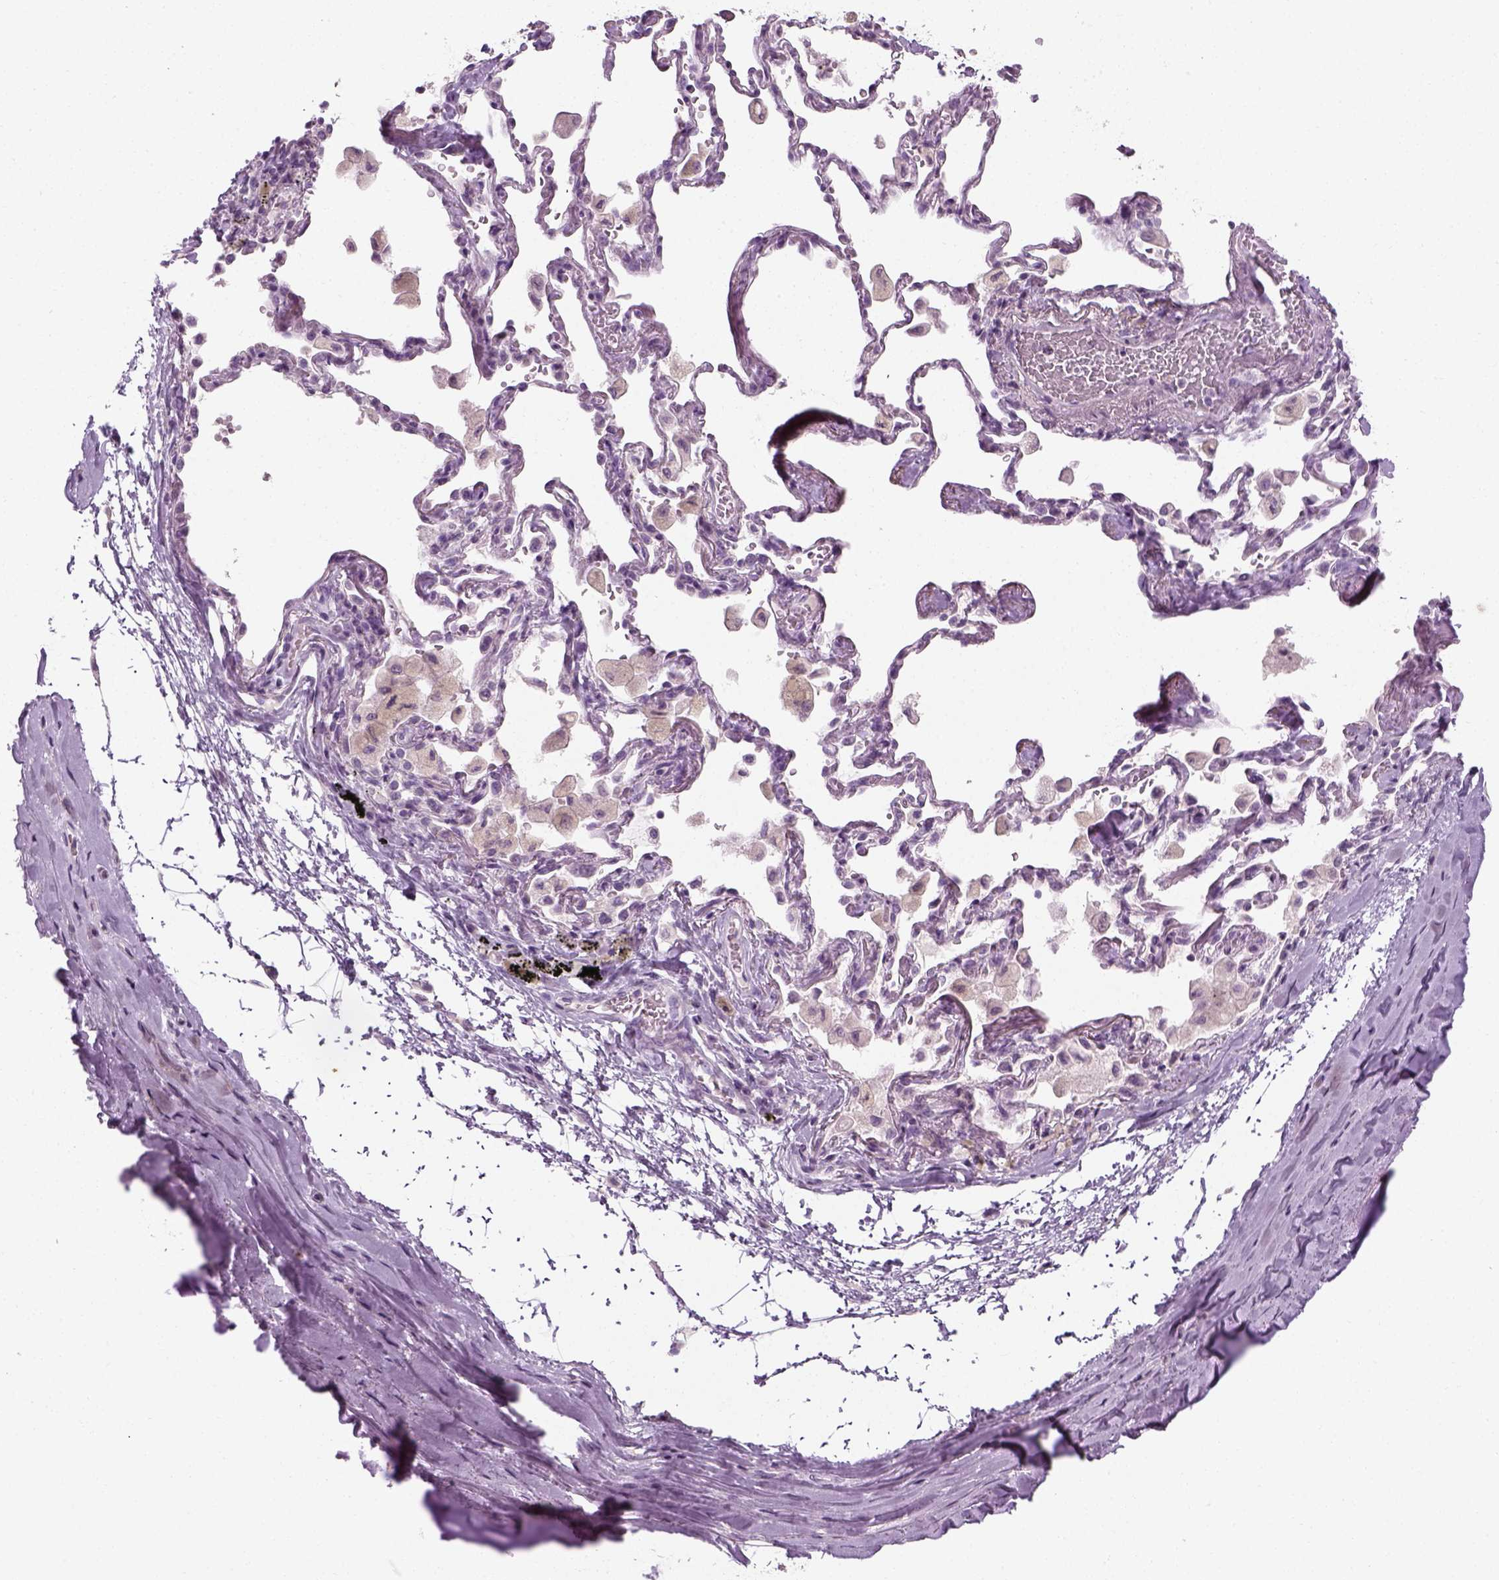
{"staining": {"intensity": "negative", "quantity": "none", "location": "none"}, "tissue": "adipose tissue", "cell_type": "Adipocytes", "image_type": "normal", "snomed": [{"axis": "morphology", "description": "Normal tissue, NOS"}, {"axis": "topography", "description": "Cartilage tissue"}, {"axis": "topography", "description": "Bronchus"}], "caption": "The photomicrograph demonstrates no significant staining in adipocytes of adipose tissue. (Stains: DAB (3,3'-diaminobenzidine) immunohistochemistry (IHC) with hematoxylin counter stain, Microscopy: brightfield microscopy at high magnification).", "gene": "TH", "patient": {"sex": "male", "age": 64}}